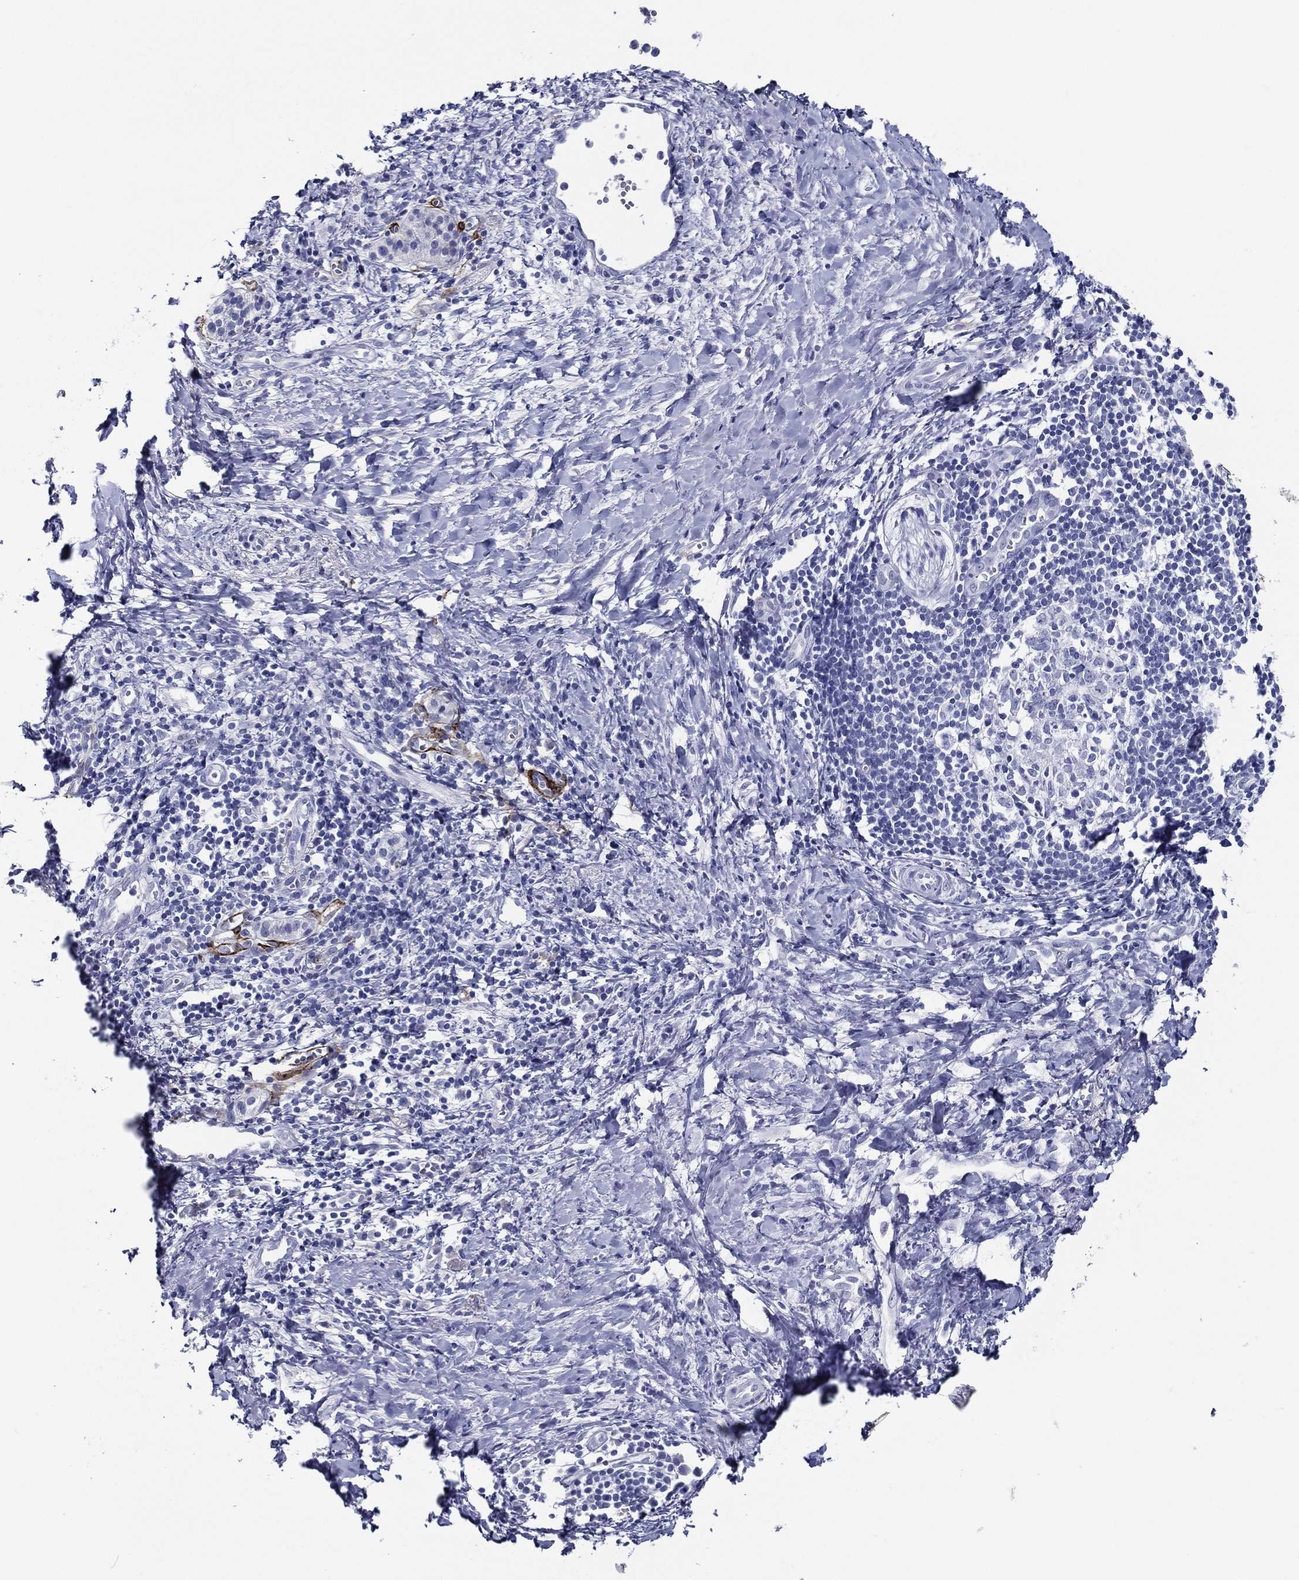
{"staining": {"intensity": "negative", "quantity": "none", "location": "none"}, "tissue": "soft tissue", "cell_type": "Fibroblasts", "image_type": "normal", "snomed": [{"axis": "morphology", "description": "Normal tissue, NOS"}, {"axis": "morphology", "description": "Adenocarcinoma, NOS"}, {"axis": "topography", "description": "Pancreas"}, {"axis": "topography", "description": "Peripheral nerve tissue"}], "caption": "The image demonstrates no staining of fibroblasts in unremarkable soft tissue.", "gene": "ACE2", "patient": {"sex": "male", "age": 61}}